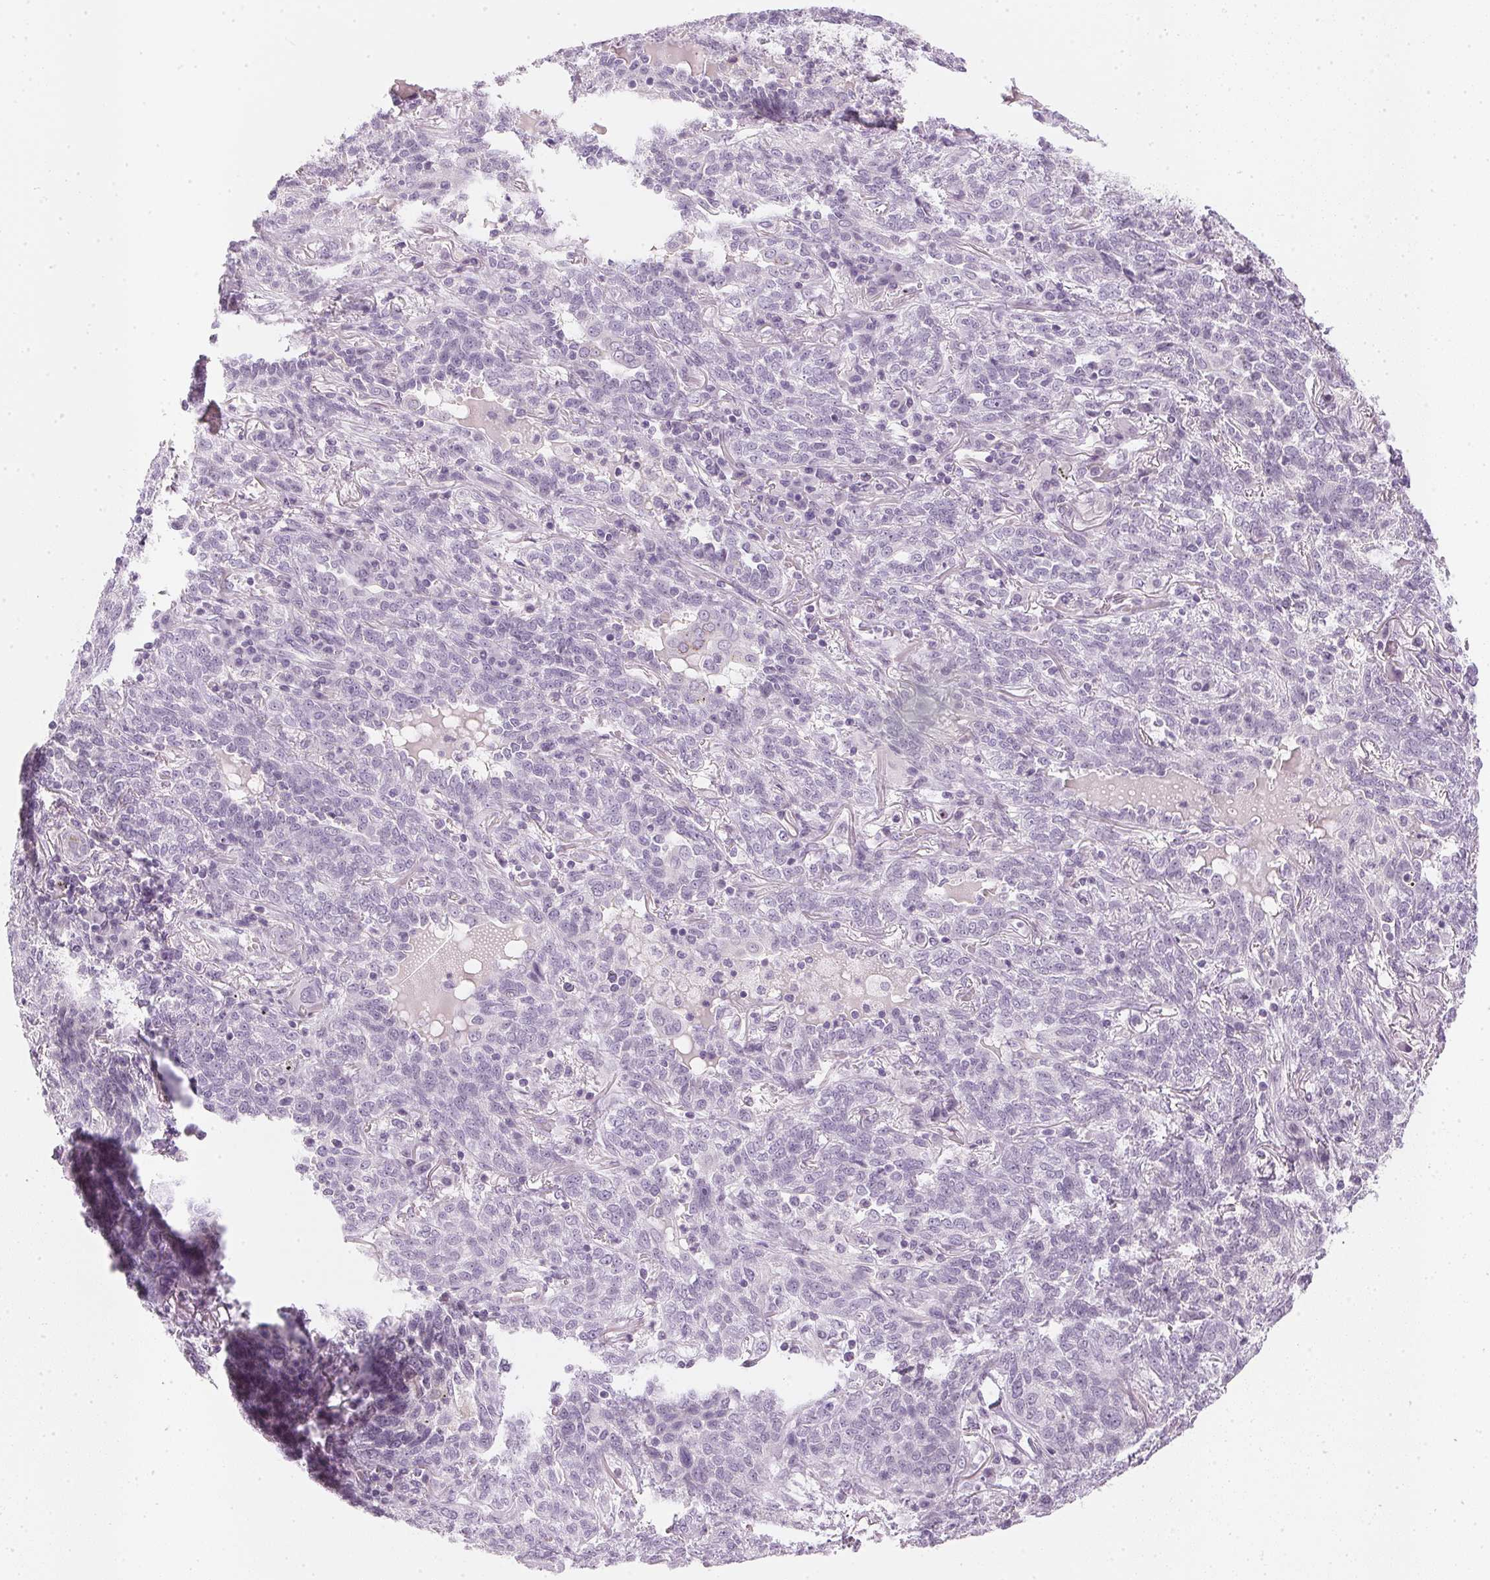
{"staining": {"intensity": "negative", "quantity": "none", "location": "none"}, "tissue": "lung cancer", "cell_type": "Tumor cells", "image_type": "cancer", "snomed": [{"axis": "morphology", "description": "Squamous cell carcinoma, NOS"}, {"axis": "topography", "description": "Lung"}], "caption": "Immunohistochemistry (IHC) image of human lung squamous cell carcinoma stained for a protein (brown), which shows no staining in tumor cells.", "gene": "CHST4", "patient": {"sex": "female", "age": 70}}